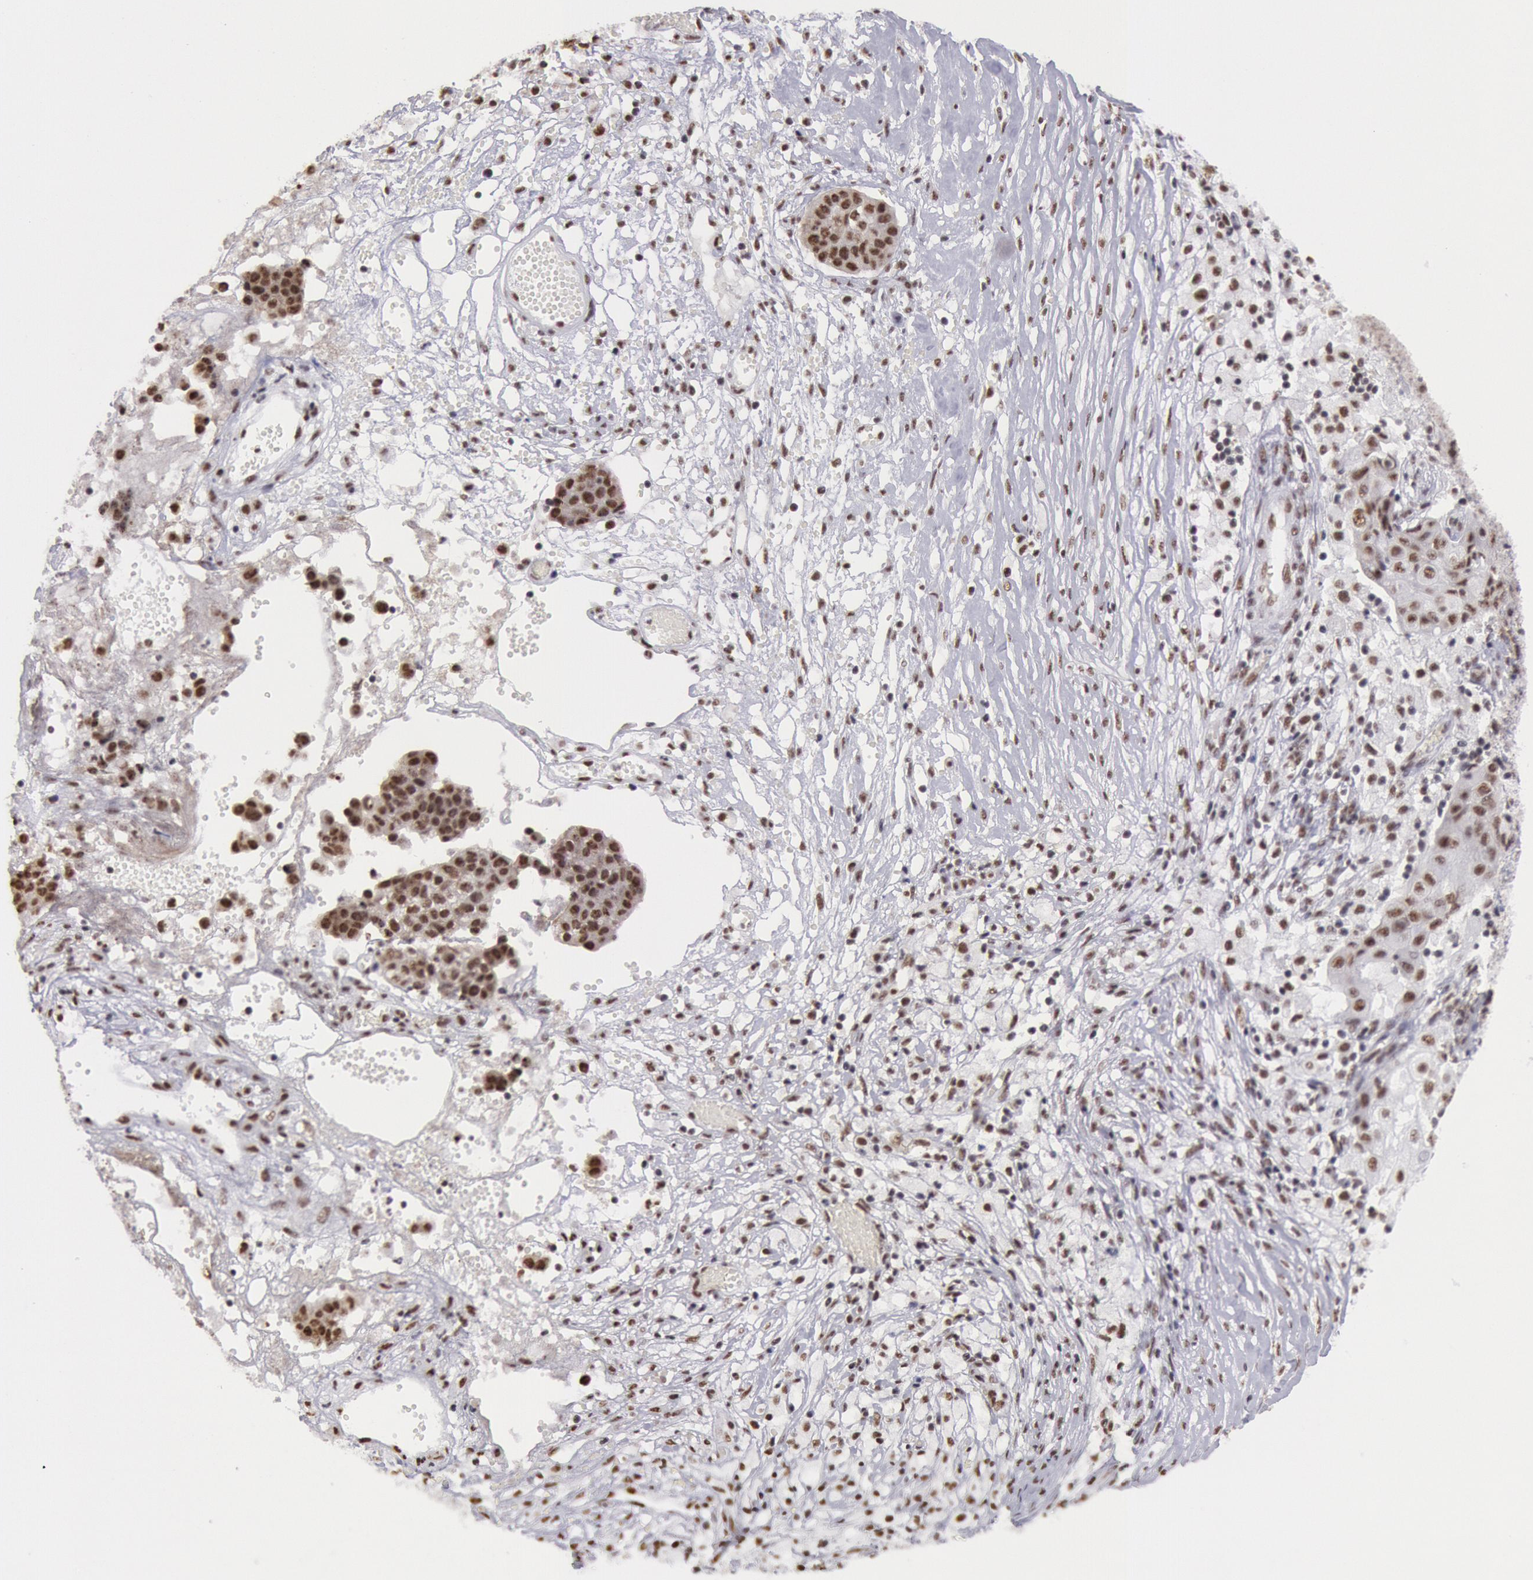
{"staining": {"intensity": "strong", "quantity": ">75%", "location": "nuclear"}, "tissue": "ovarian cancer", "cell_type": "Tumor cells", "image_type": "cancer", "snomed": [{"axis": "morphology", "description": "Carcinoma, endometroid"}, {"axis": "topography", "description": "Ovary"}], "caption": "A micrograph of human endometroid carcinoma (ovarian) stained for a protein shows strong nuclear brown staining in tumor cells.", "gene": "SNRPD3", "patient": {"sex": "female", "age": 42}}